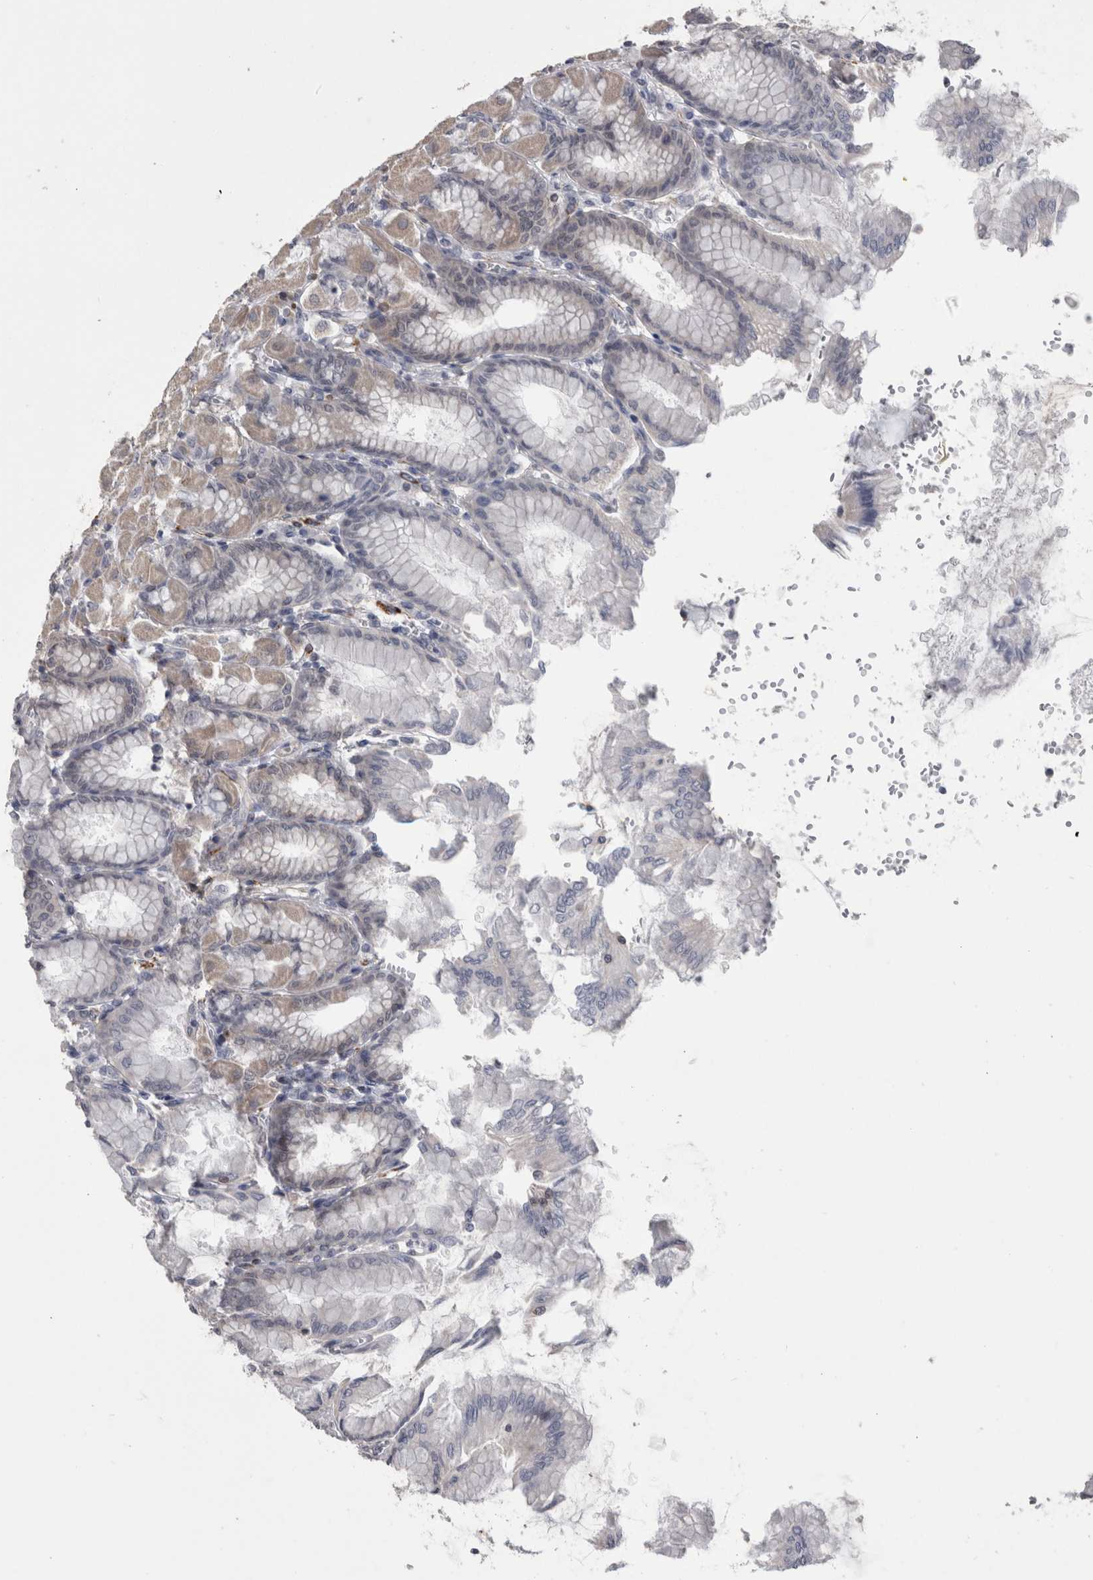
{"staining": {"intensity": "weak", "quantity": "<25%", "location": "cytoplasmic/membranous"}, "tissue": "stomach", "cell_type": "Glandular cells", "image_type": "normal", "snomed": [{"axis": "morphology", "description": "Normal tissue, NOS"}, {"axis": "topography", "description": "Stomach, upper"}], "caption": "A high-resolution histopathology image shows immunohistochemistry (IHC) staining of unremarkable stomach, which exhibits no significant expression in glandular cells.", "gene": "ACOT7", "patient": {"sex": "female", "age": 56}}